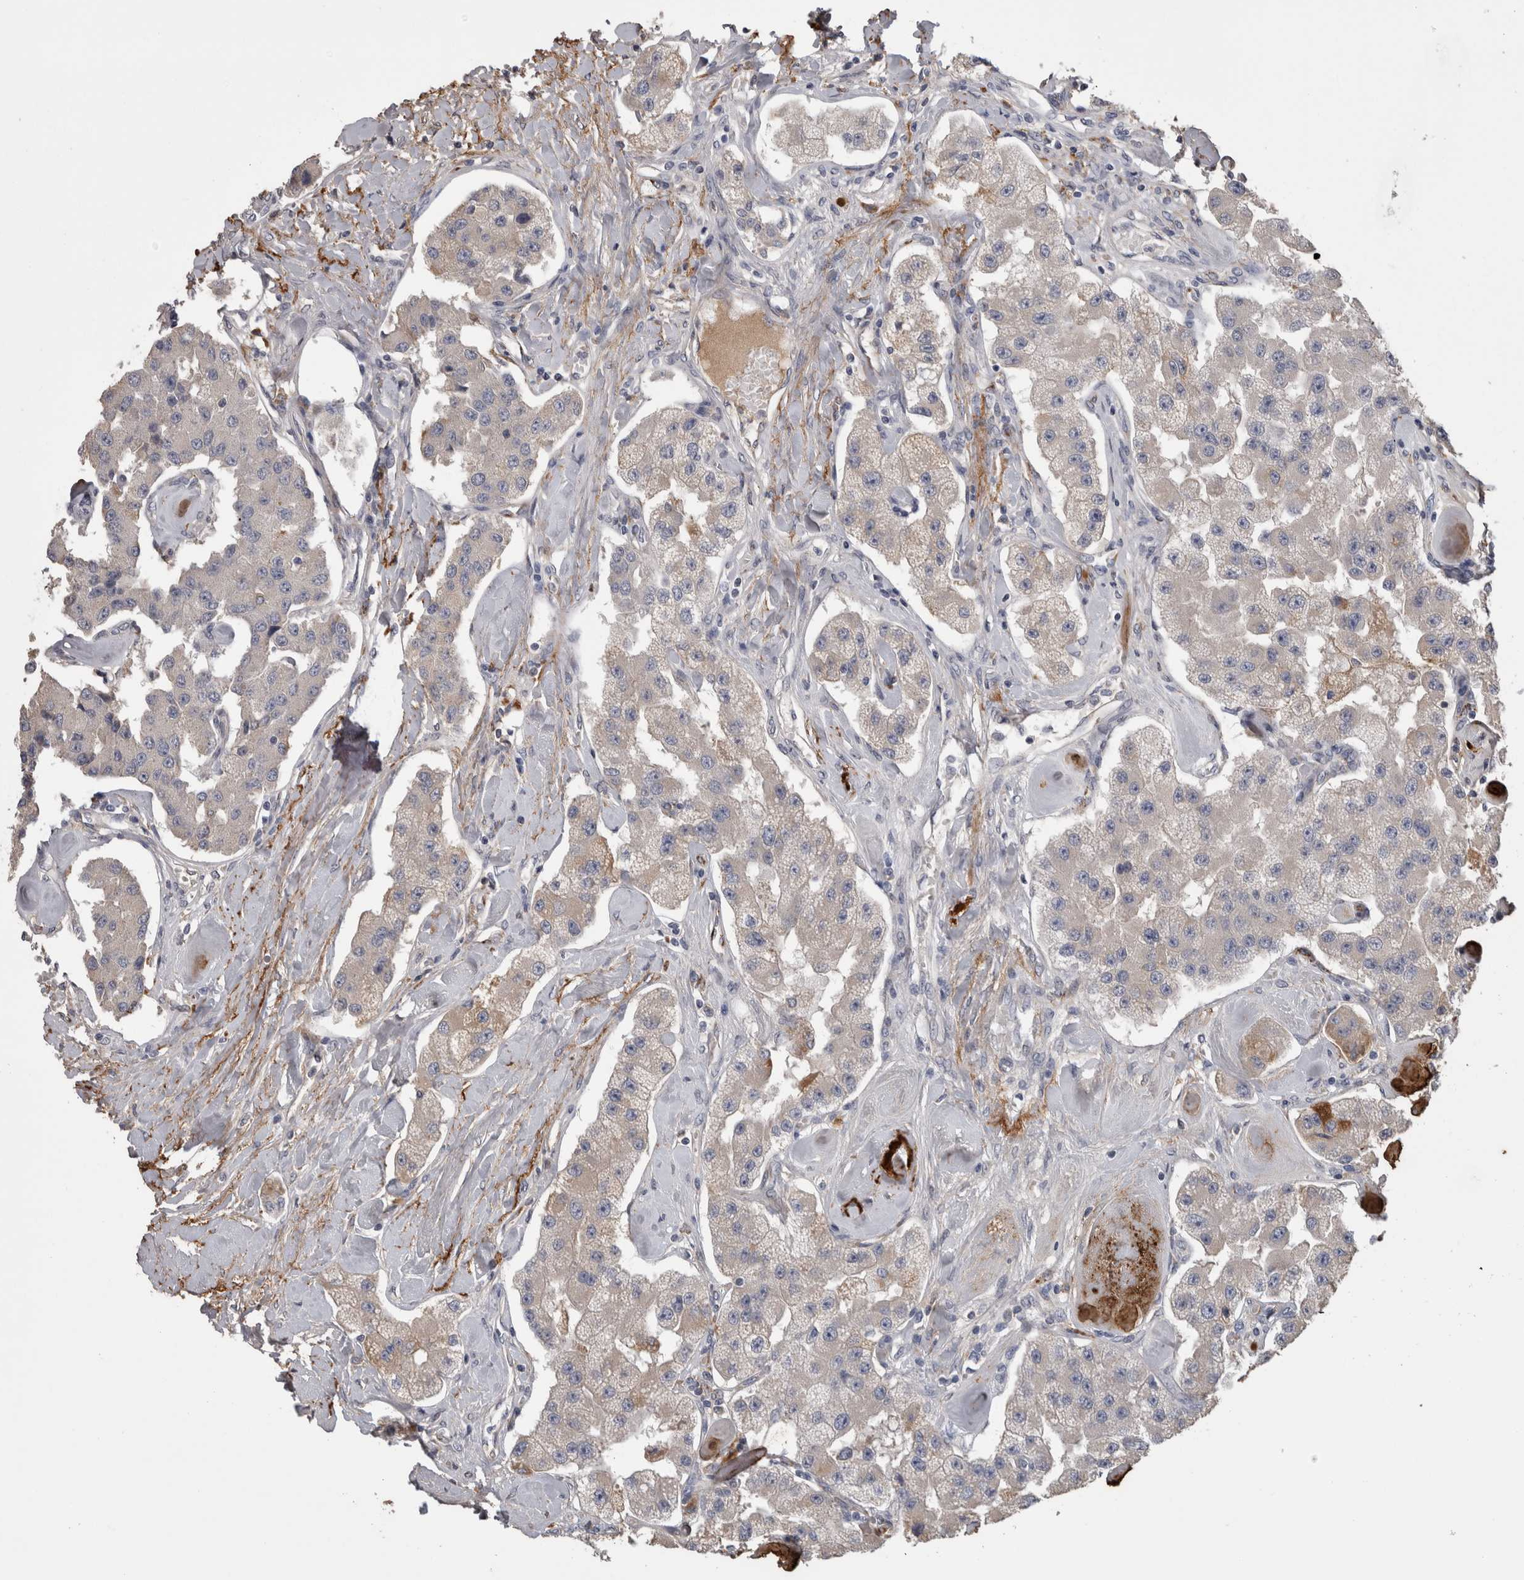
{"staining": {"intensity": "weak", "quantity": "<25%", "location": "cytoplasmic/membranous"}, "tissue": "carcinoid", "cell_type": "Tumor cells", "image_type": "cancer", "snomed": [{"axis": "morphology", "description": "Carcinoid, malignant, NOS"}, {"axis": "topography", "description": "Pancreas"}], "caption": "IHC micrograph of human carcinoid stained for a protein (brown), which demonstrates no staining in tumor cells.", "gene": "STC1", "patient": {"sex": "male", "age": 41}}